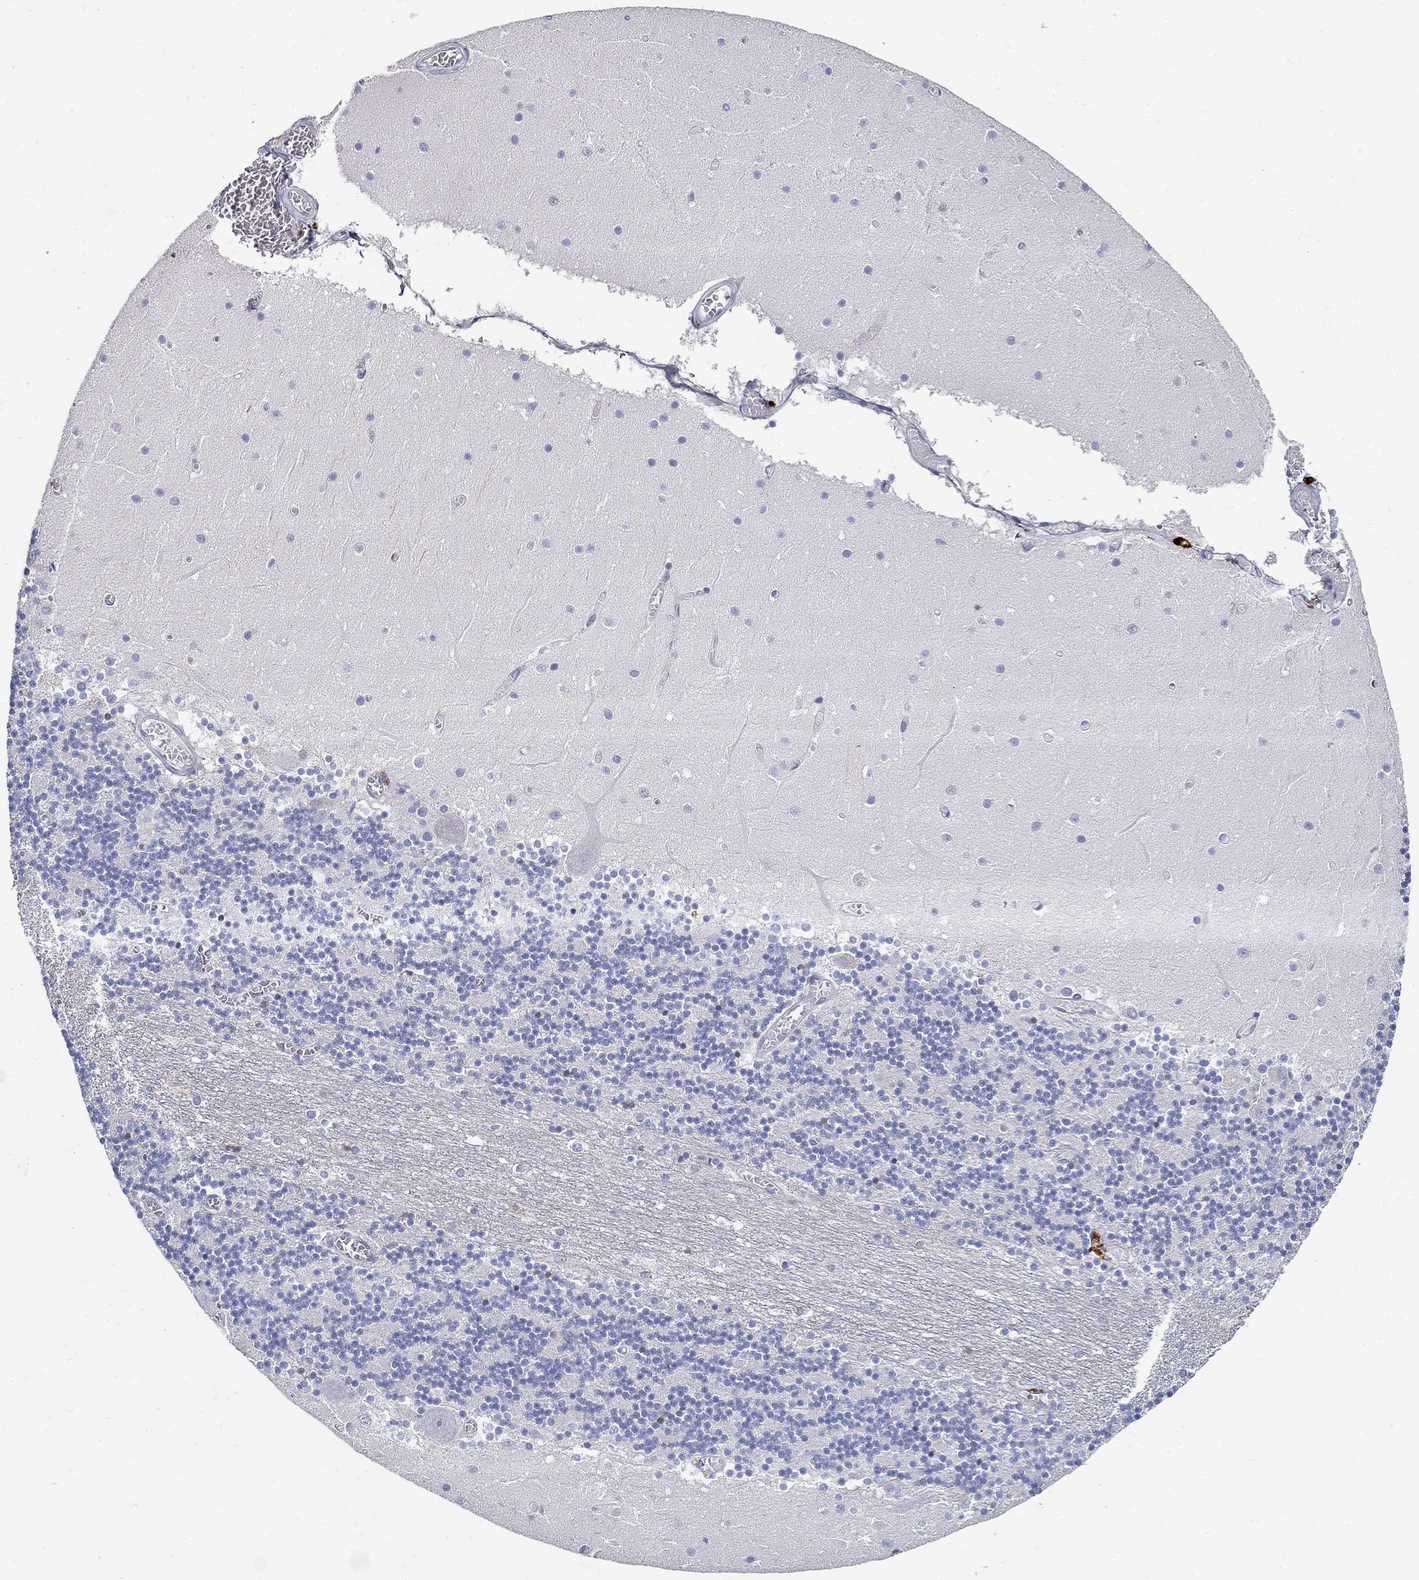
{"staining": {"intensity": "negative", "quantity": "none", "location": "none"}, "tissue": "cerebellum", "cell_type": "Cells in granular layer", "image_type": "normal", "snomed": [{"axis": "morphology", "description": "Normal tissue, NOS"}, {"axis": "topography", "description": "Cerebellum"}], "caption": "Immunohistochemistry (IHC) histopathology image of benign cerebellum stained for a protein (brown), which displays no positivity in cells in granular layer.", "gene": "TGFBI", "patient": {"sex": "female", "age": 28}}